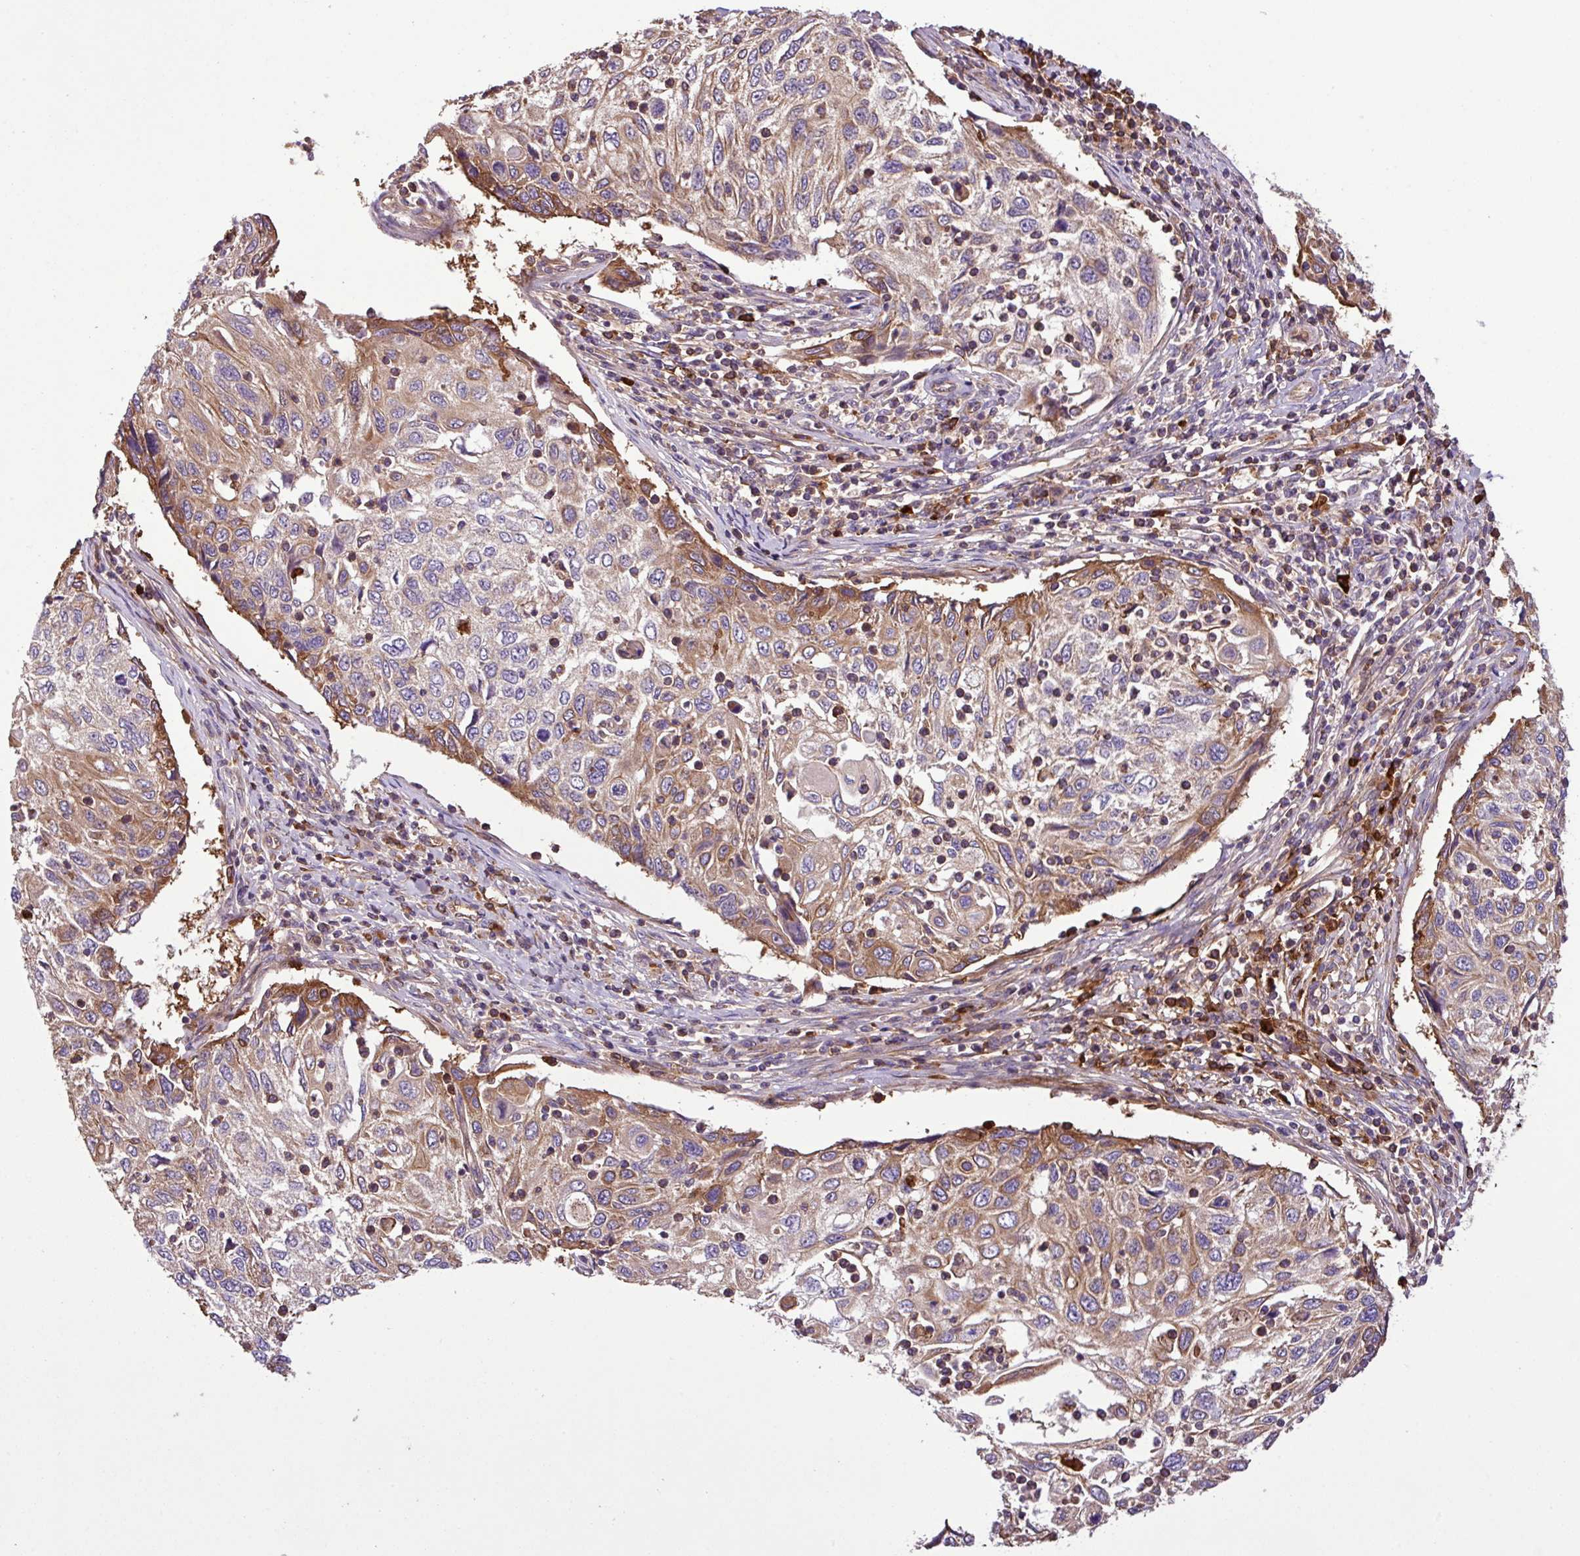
{"staining": {"intensity": "moderate", "quantity": "25%-75%", "location": "cytoplasmic/membranous"}, "tissue": "cervical cancer", "cell_type": "Tumor cells", "image_type": "cancer", "snomed": [{"axis": "morphology", "description": "Squamous cell carcinoma, NOS"}, {"axis": "topography", "description": "Cervix"}], "caption": "Cervical cancer stained with a brown dye demonstrates moderate cytoplasmic/membranous positive positivity in about 25%-75% of tumor cells.", "gene": "ZNF266", "patient": {"sex": "female", "age": 70}}